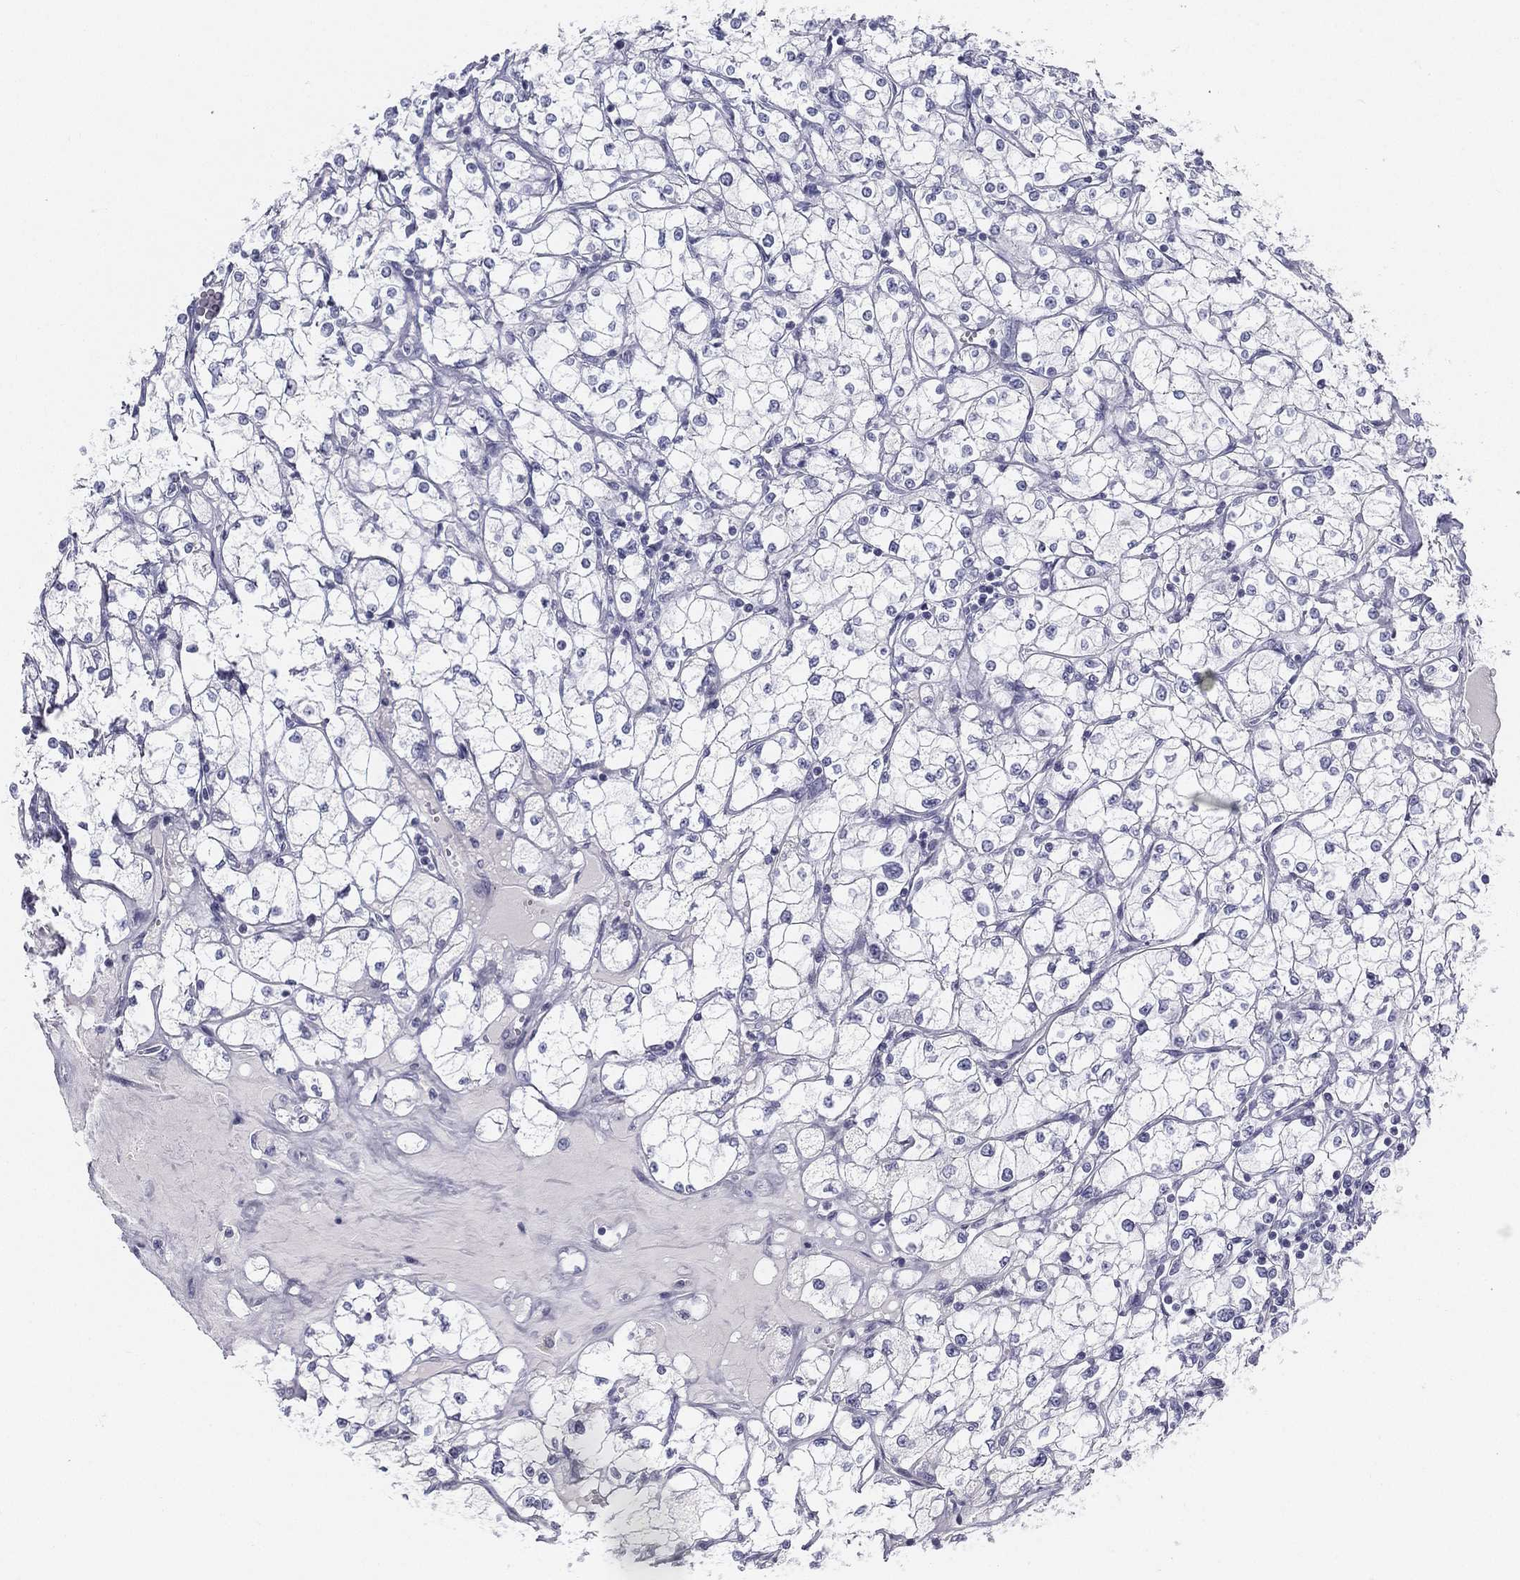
{"staining": {"intensity": "negative", "quantity": "none", "location": "none"}, "tissue": "renal cancer", "cell_type": "Tumor cells", "image_type": "cancer", "snomed": [{"axis": "morphology", "description": "Adenocarcinoma, NOS"}, {"axis": "topography", "description": "Kidney"}], "caption": "A micrograph of adenocarcinoma (renal) stained for a protein demonstrates no brown staining in tumor cells. (DAB immunohistochemistry with hematoxylin counter stain).", "gene": "SPPL2C", "patient": {"sex": "male", "age": 67}}